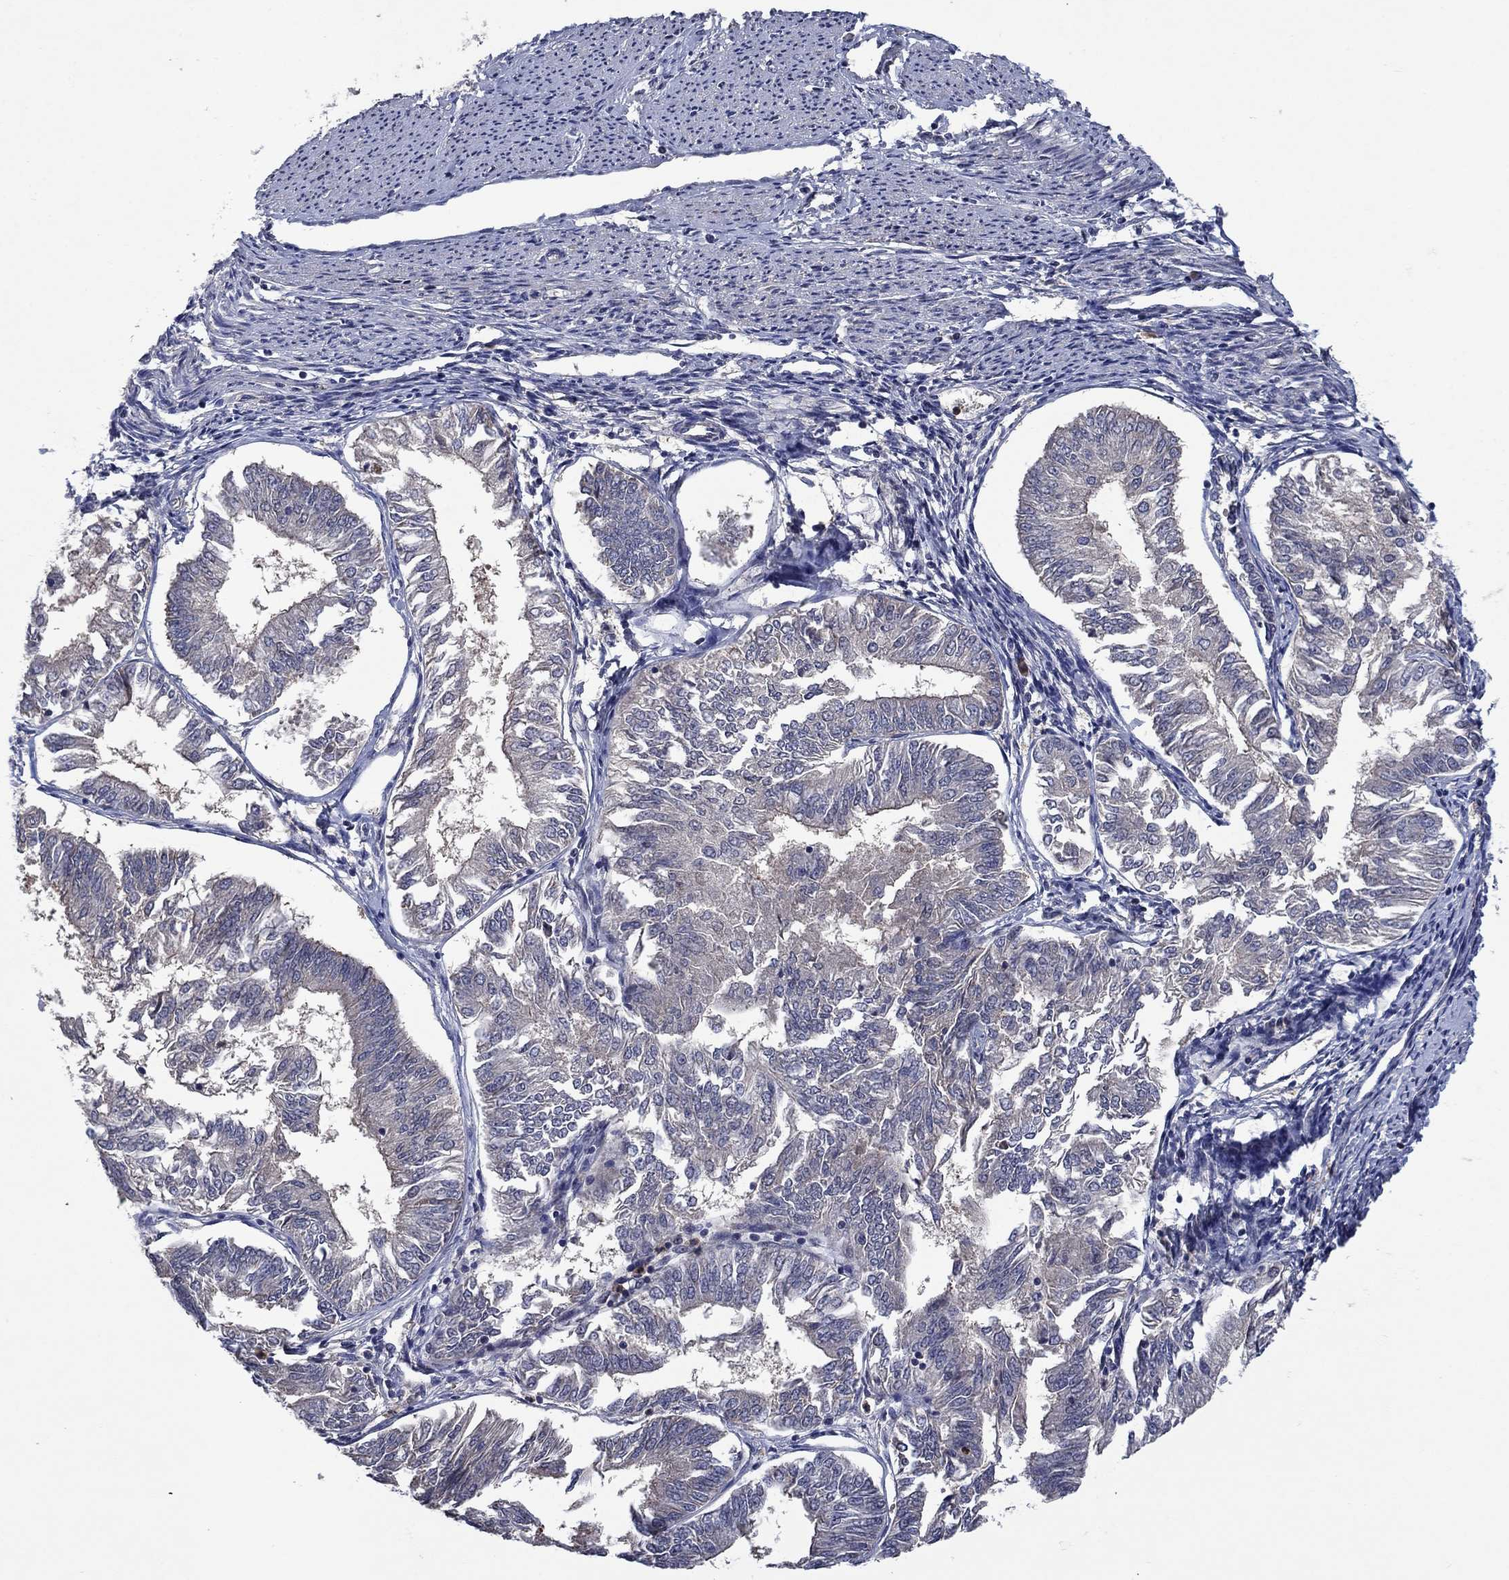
{"staining": {"intensity": "negative", "quantity": "none", "location": "none"}, "tissue": "endometrial cancer", "cell_type": "Tumor cells", "image_type": "cancer", "snomed": [{"axis": "morphology", "description": "Adenocarcinoma, NOS"}, {"axis": "topography", "description": "Endometrium"}], "caption": "High power microscopy micrograph of an IHC image of endometrial cancer (adenocarcinoma), revealing no significant positivity in tumor cells.", "gene": "MSRB1", "patient": {"sex": "female", "age": 58}}